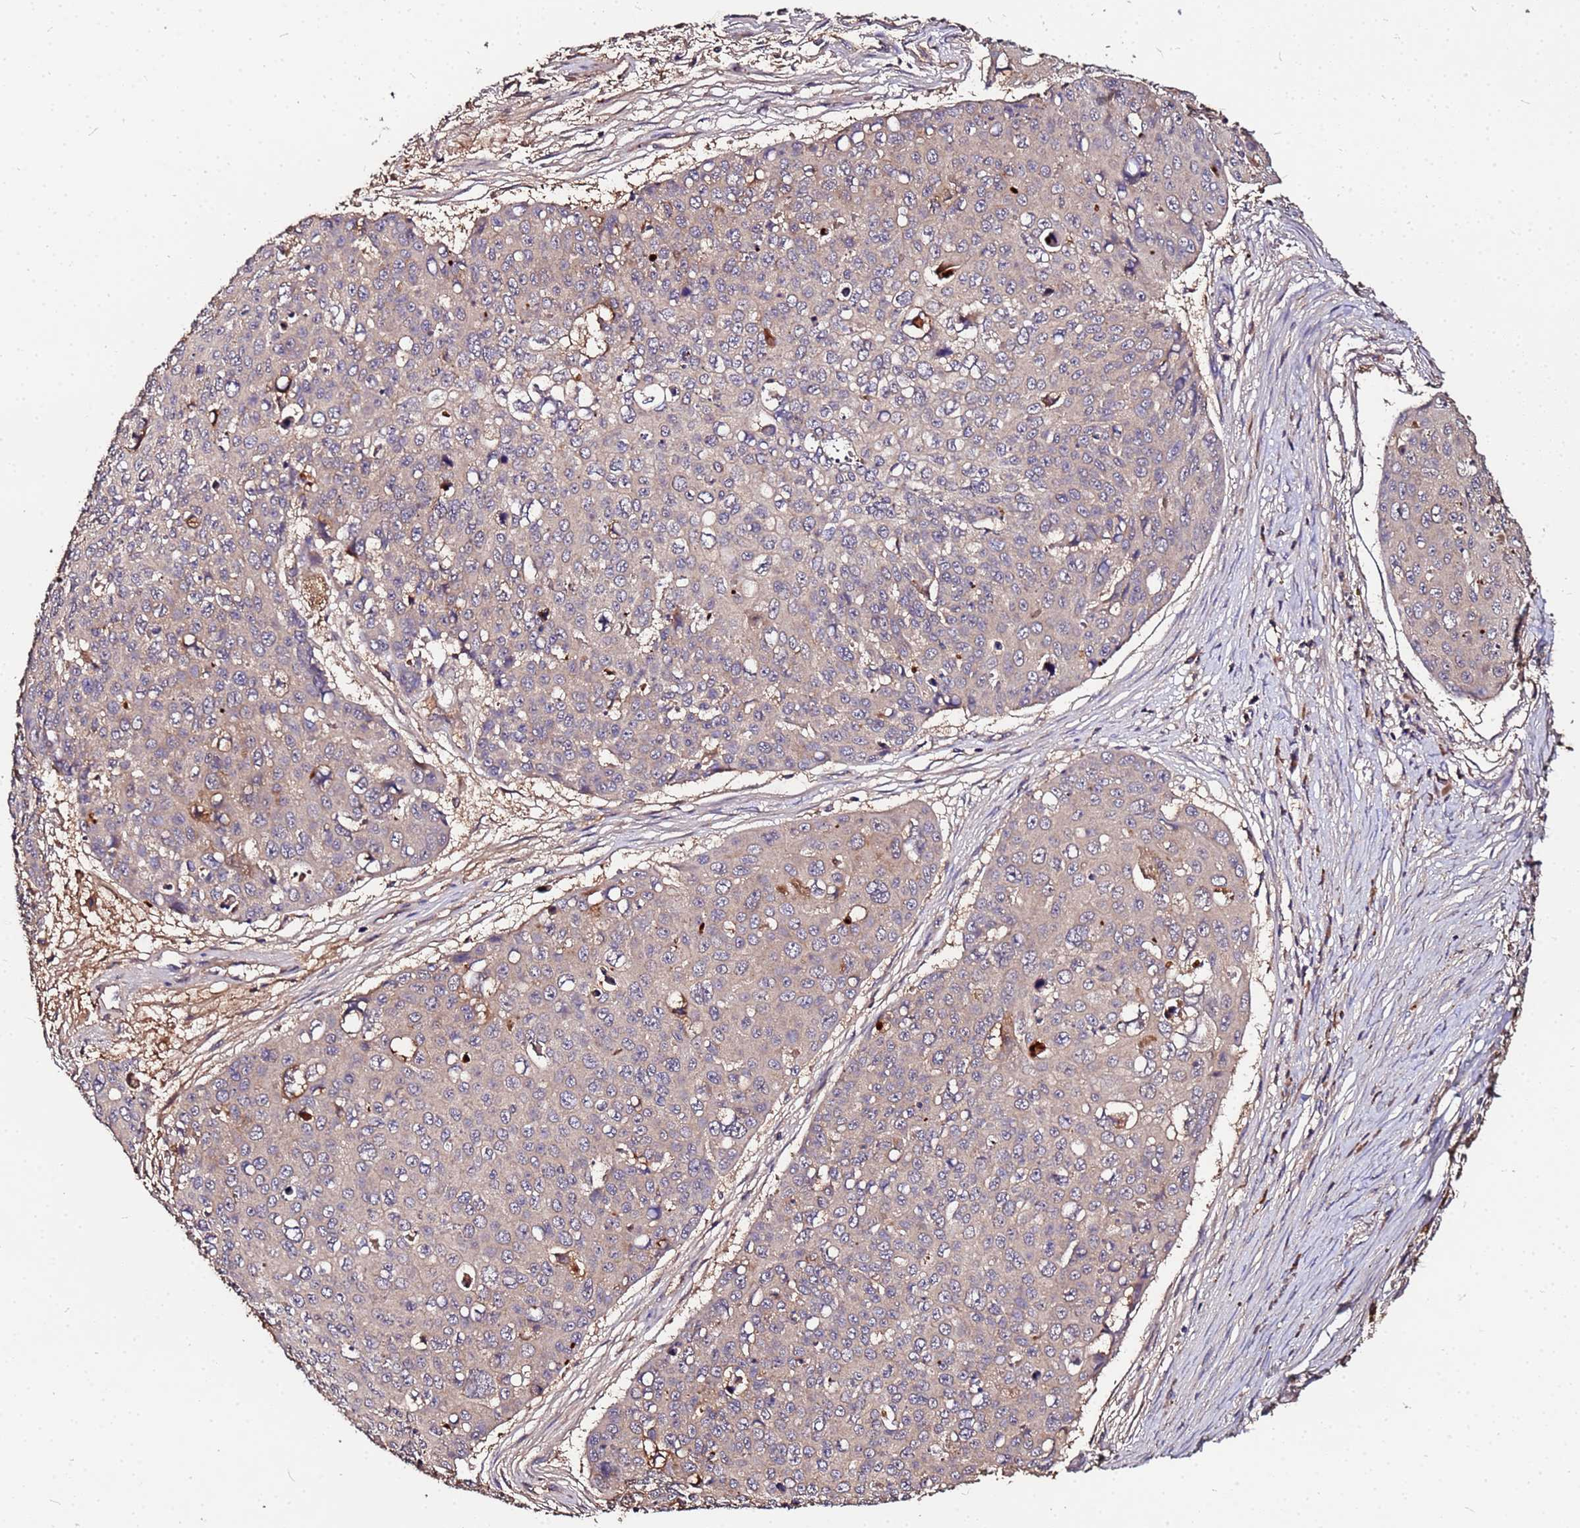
{"staining": {"intensity": "weak", "quantity": "<25%", "location": "cytoplasmic/membranous"}, "tissue": "skin cancer", "cell_type": "Tumor cells", "image_type": "cancer", "snomed": [{"axis": "morphology", "description": "Squamous cell carcinoma, NOS"}, {"axis": "topography", "description": "Skin"}], "caption": "The immunohistochemistry image has no significant expression in tumor cells of squamous cell carcinoma (skin) tissue.", "gene": "MTERF1", "patient": {"sex": "male", "age": 71}}